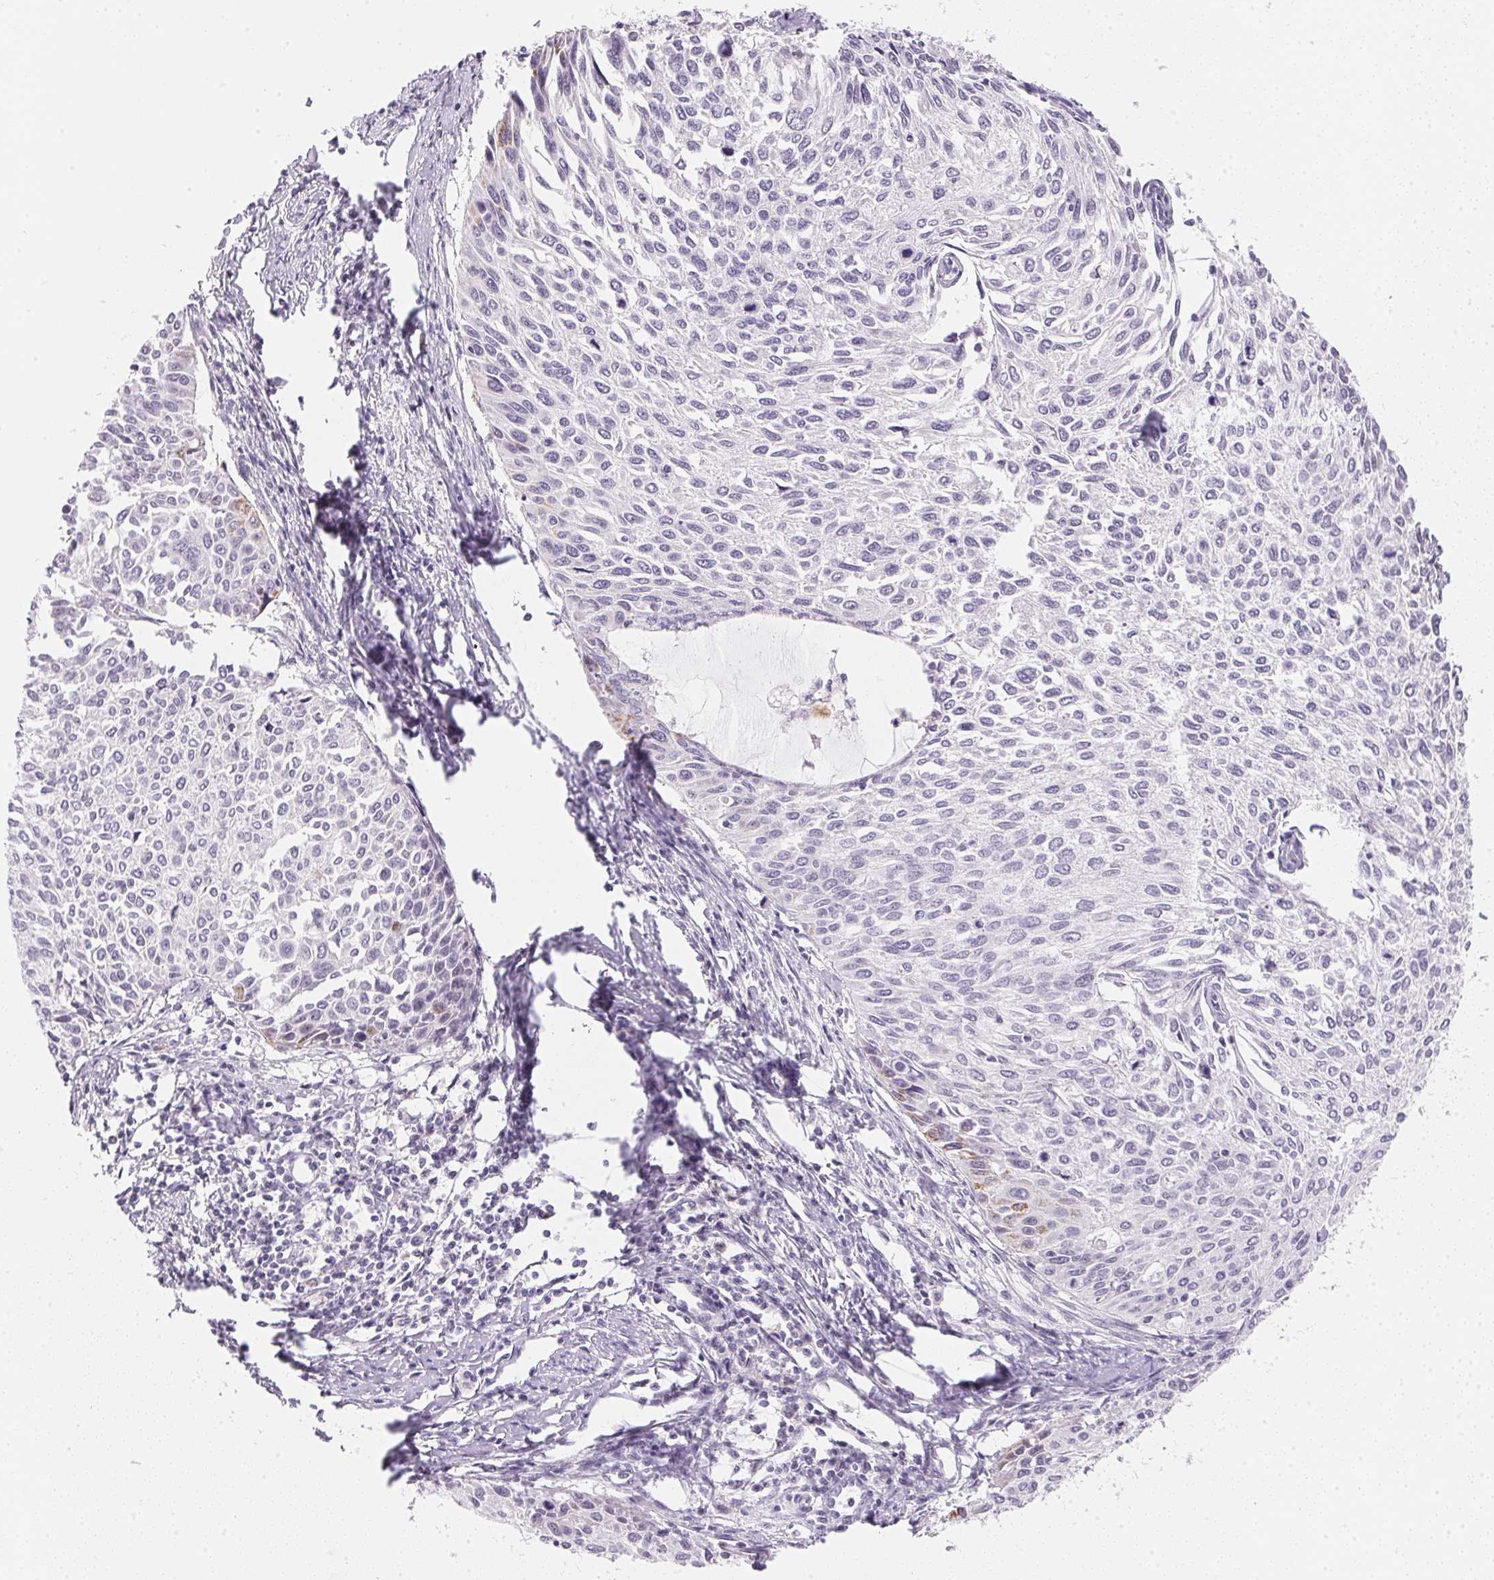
{"staining": {"intensity": "moderate", "quantity": "<25%", "location": "cytoplasmic/membranous"}, "tissue": "cervical cancer", "cell_type": "Tumor cells", "image_type": "cancer", "snomed": [{"axis": "morphology", "description": "Squamous cell carcinoma, NOS"}, {"axis": "topography", "description": "Cervix"}], "caption": "A photomicrograph of human cervical cancer (squamous cell carcinoma) stained for a protein demonstrates moderate cytoplasmic/membranous brown staining in tumor cells.", "gene": "GIPC2", "patient": {"sex": "female", "age": 50}}